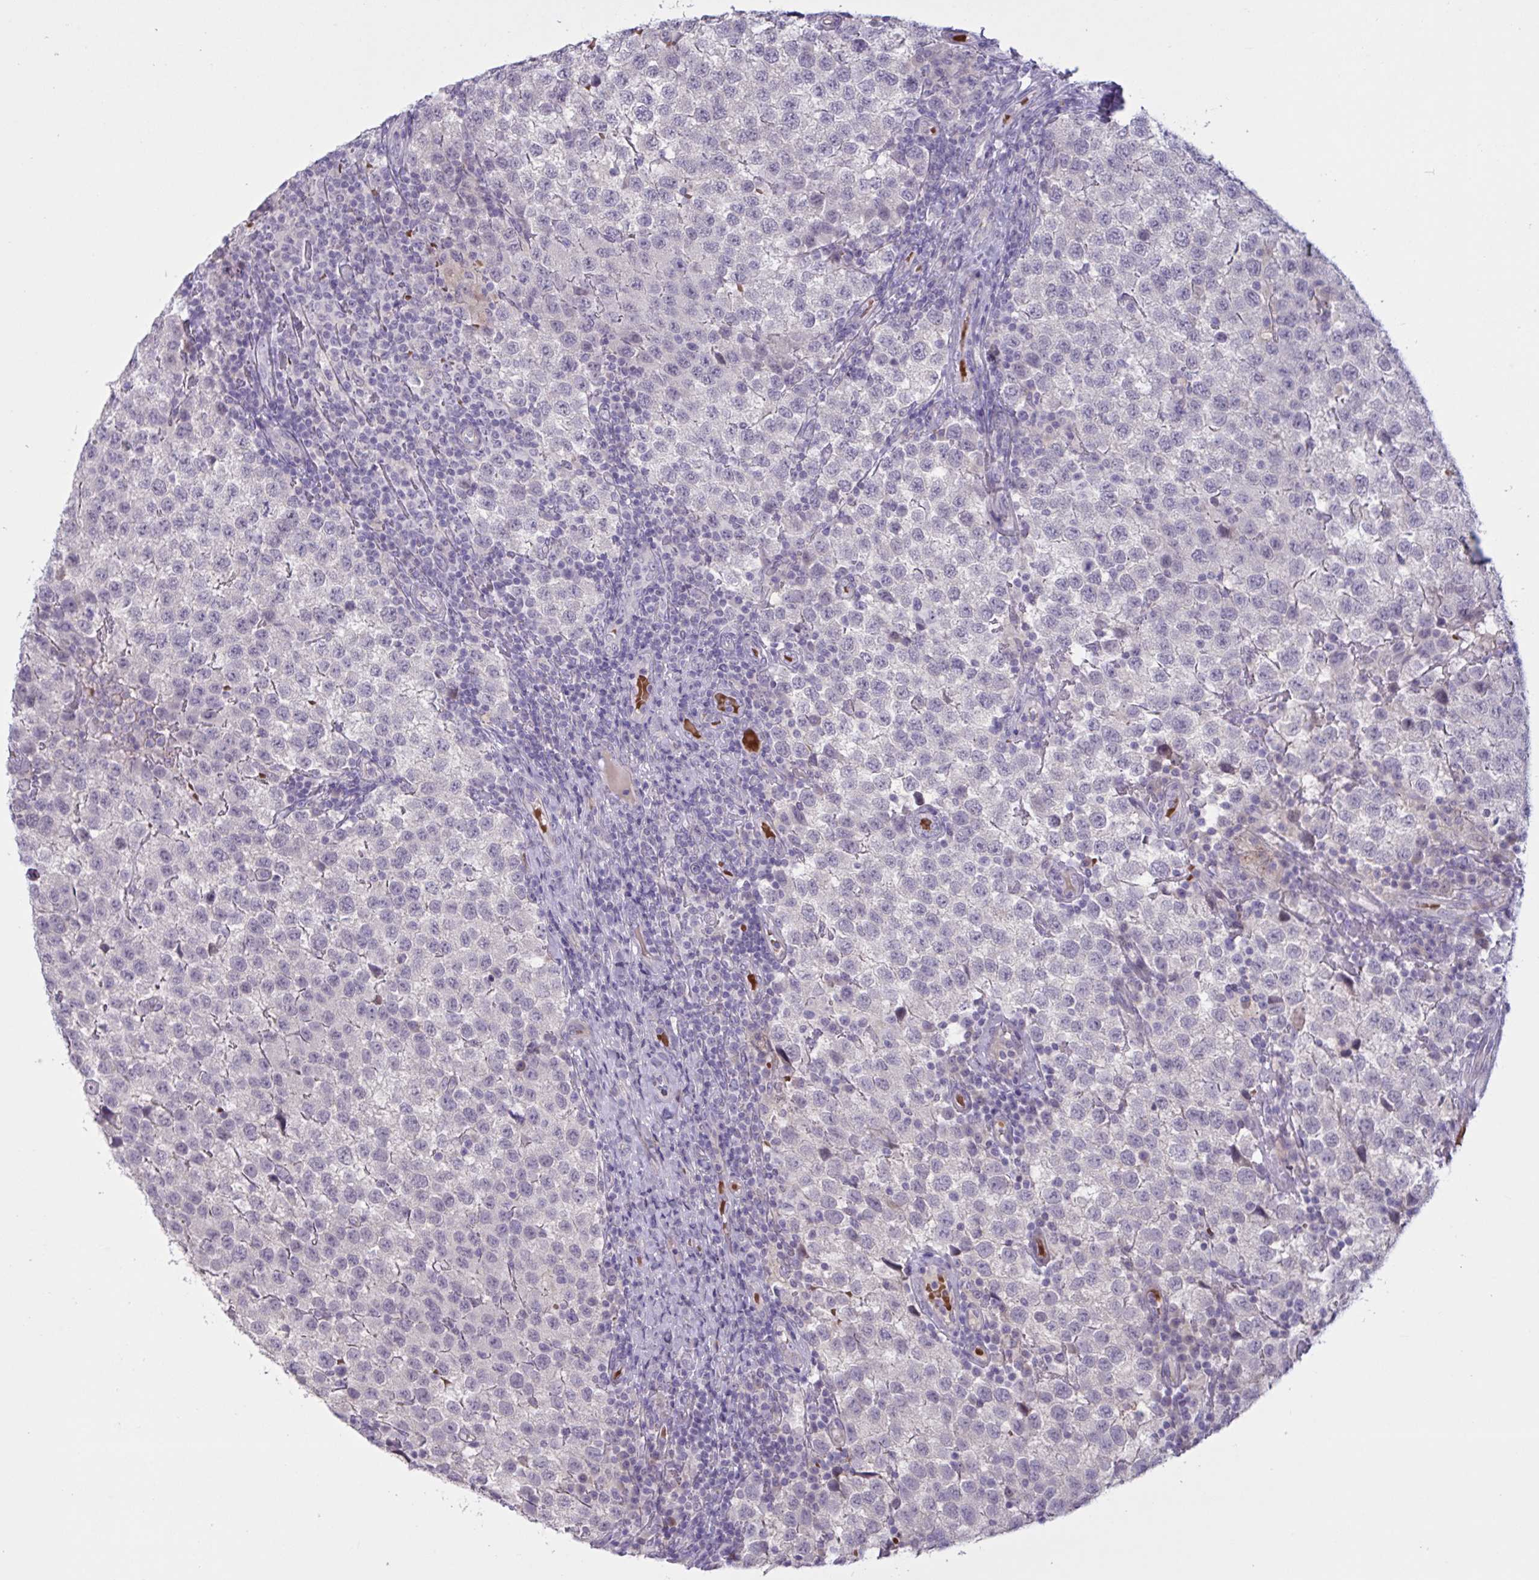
{"staining": {"intensity": "negative", "quantity": "none", "location": "none"}, "tissue": "testis cancer", "cell_type": "Tumor cells", "image_type": "cancer", "snomed": [{"axis": "morphology", "description": "Seminoma, NOS"}, {"axis": "topography", "description": "Testis"}], "caption": "High power microscopy image of an immunohistochemistry photomicrograph of testis cancer (seminoma), revealing no significant staining in tumor cells. (Immunohistochemistry (ihc), brightfield microscopy, high magnification).", "gene": "RFPL4B", "patient": {"sex": "male", "age": 34}}